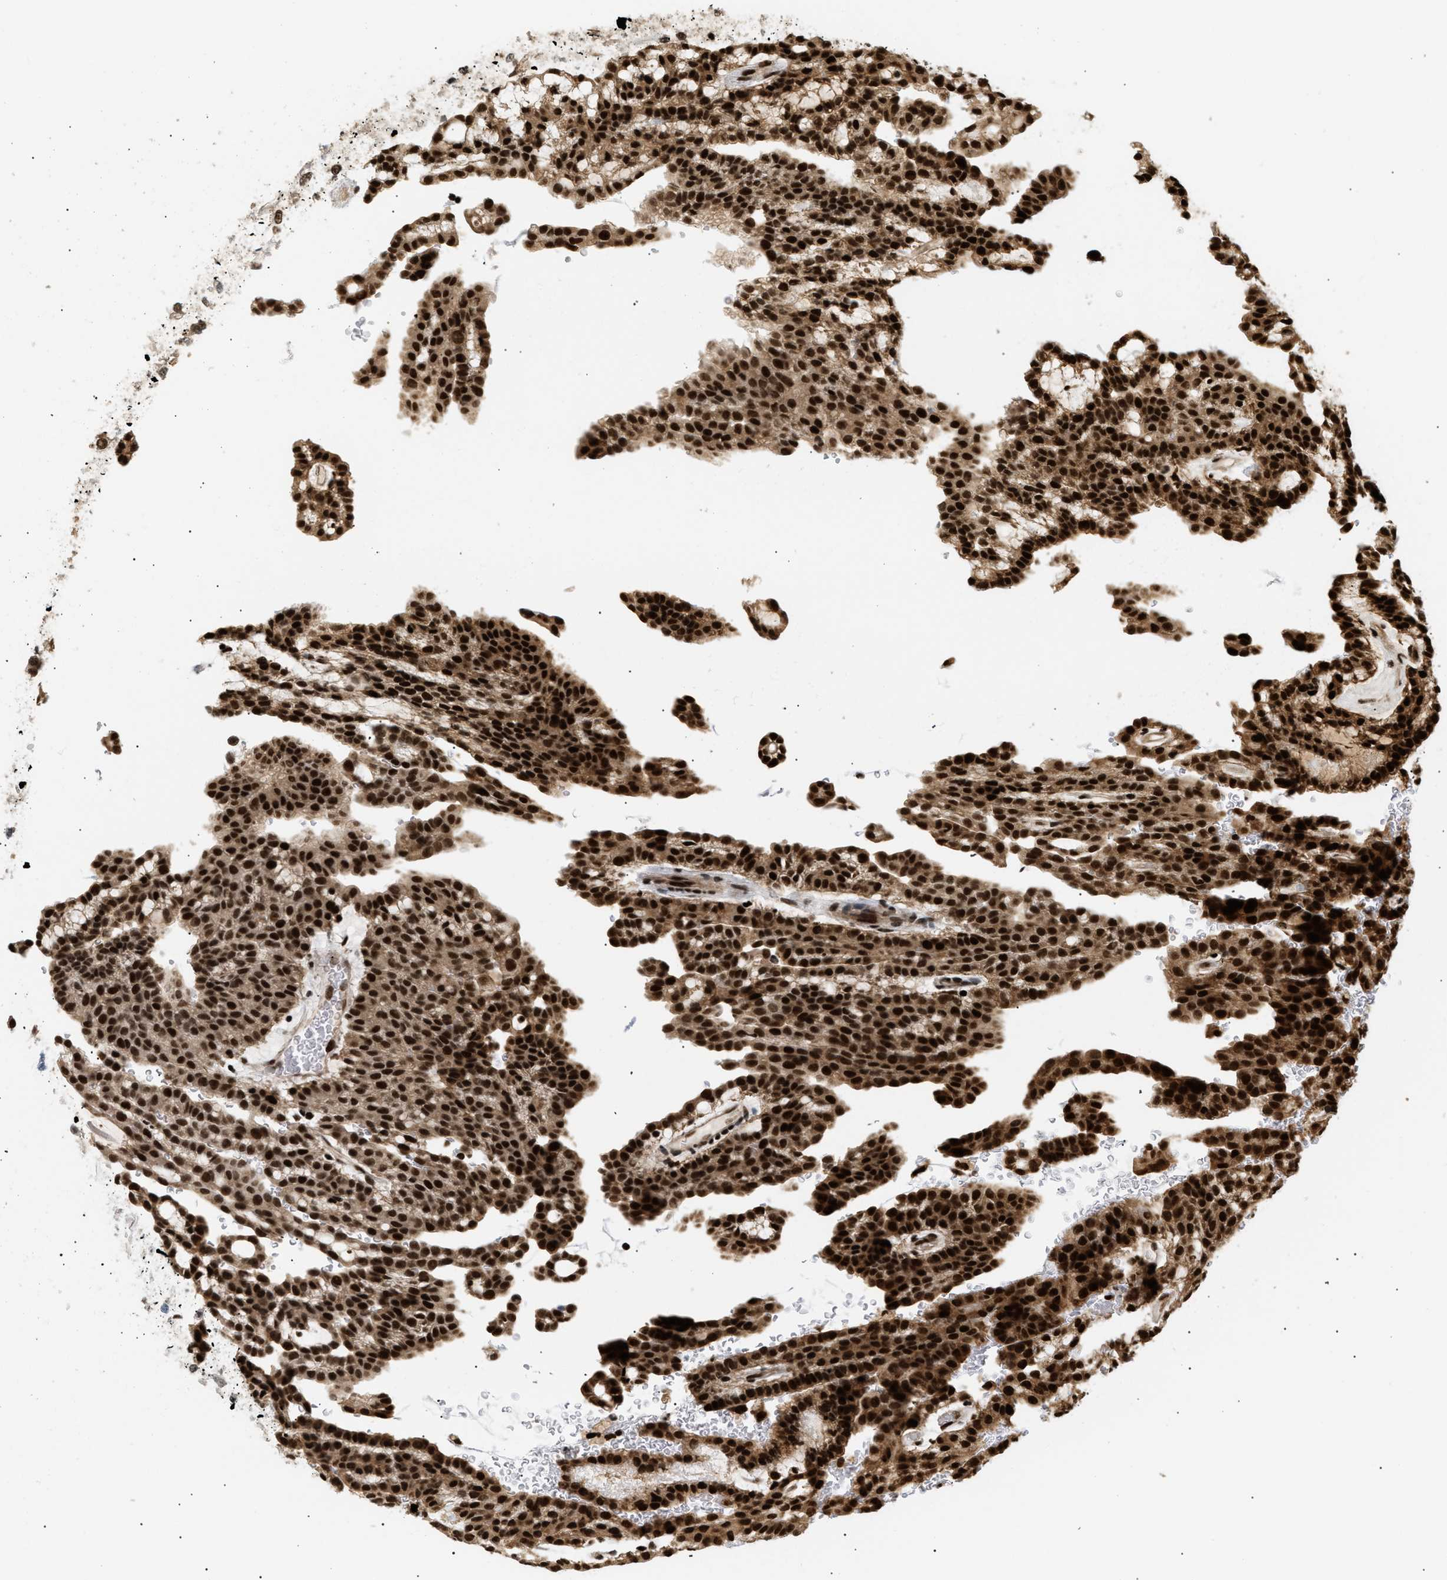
{"staining": {"intensity": "strong", "quantity": ">75%", "location": "cytoplasmic/membranous,nuclear"}, "tissue": "renal cancer", "cell_type": "Tumor cells", "image_type": "cancer", "snomed": [{"axis": "morphology", "description": "Adenocarcinoma, NOS"}, {"axis": "topography", "description": "Kidney"}], "caption": "DAB (3,3'-diaminobenzidine) immunohistochemical staining of renal cancer exhibits strong cytoplasmic/membranous and nuclear protein staining in about >75% of tumor cells. (Brightfield microscopy of DAB IHC at high magnification).", "gene": "RBM5", "patient": {"sex": "male", "age": 63}}